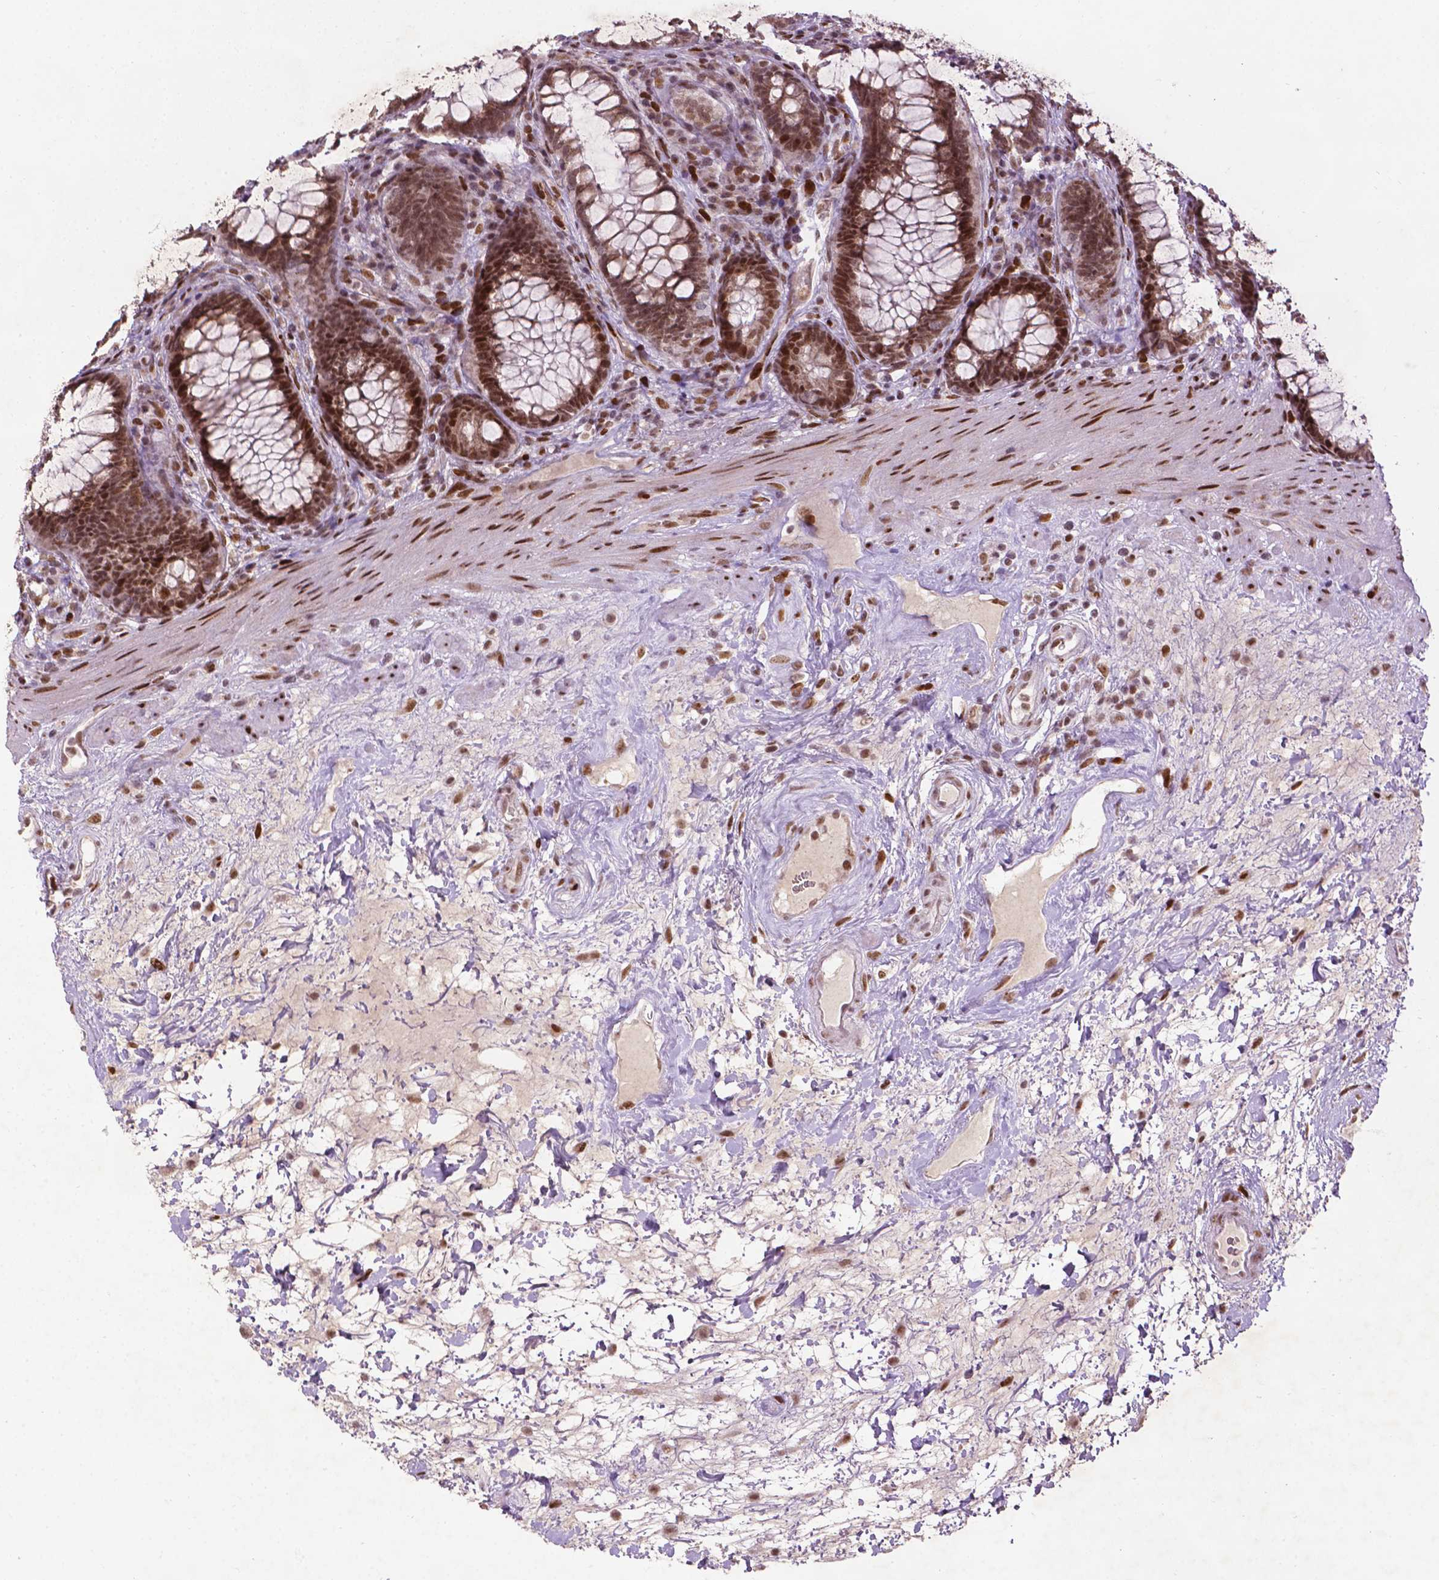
{"staining": {"intensity": "moderate", "quantity": ">75%", "location": "nuclear"}, "tissue": "rectum", "cell_type": "Glandular cells", "image_type": "normal", "snomed": [{"axis": "morphology", "description": "Normal tissue, NOS"}, {"axis": "topography", "description": "Rectum"}], "caption": "Benign rectum exhibits moderate nuclear positivity in approximately >75% of glandular cells.", "gene": "ZNF41", "patient": {"sex": "male", "age": 72}}